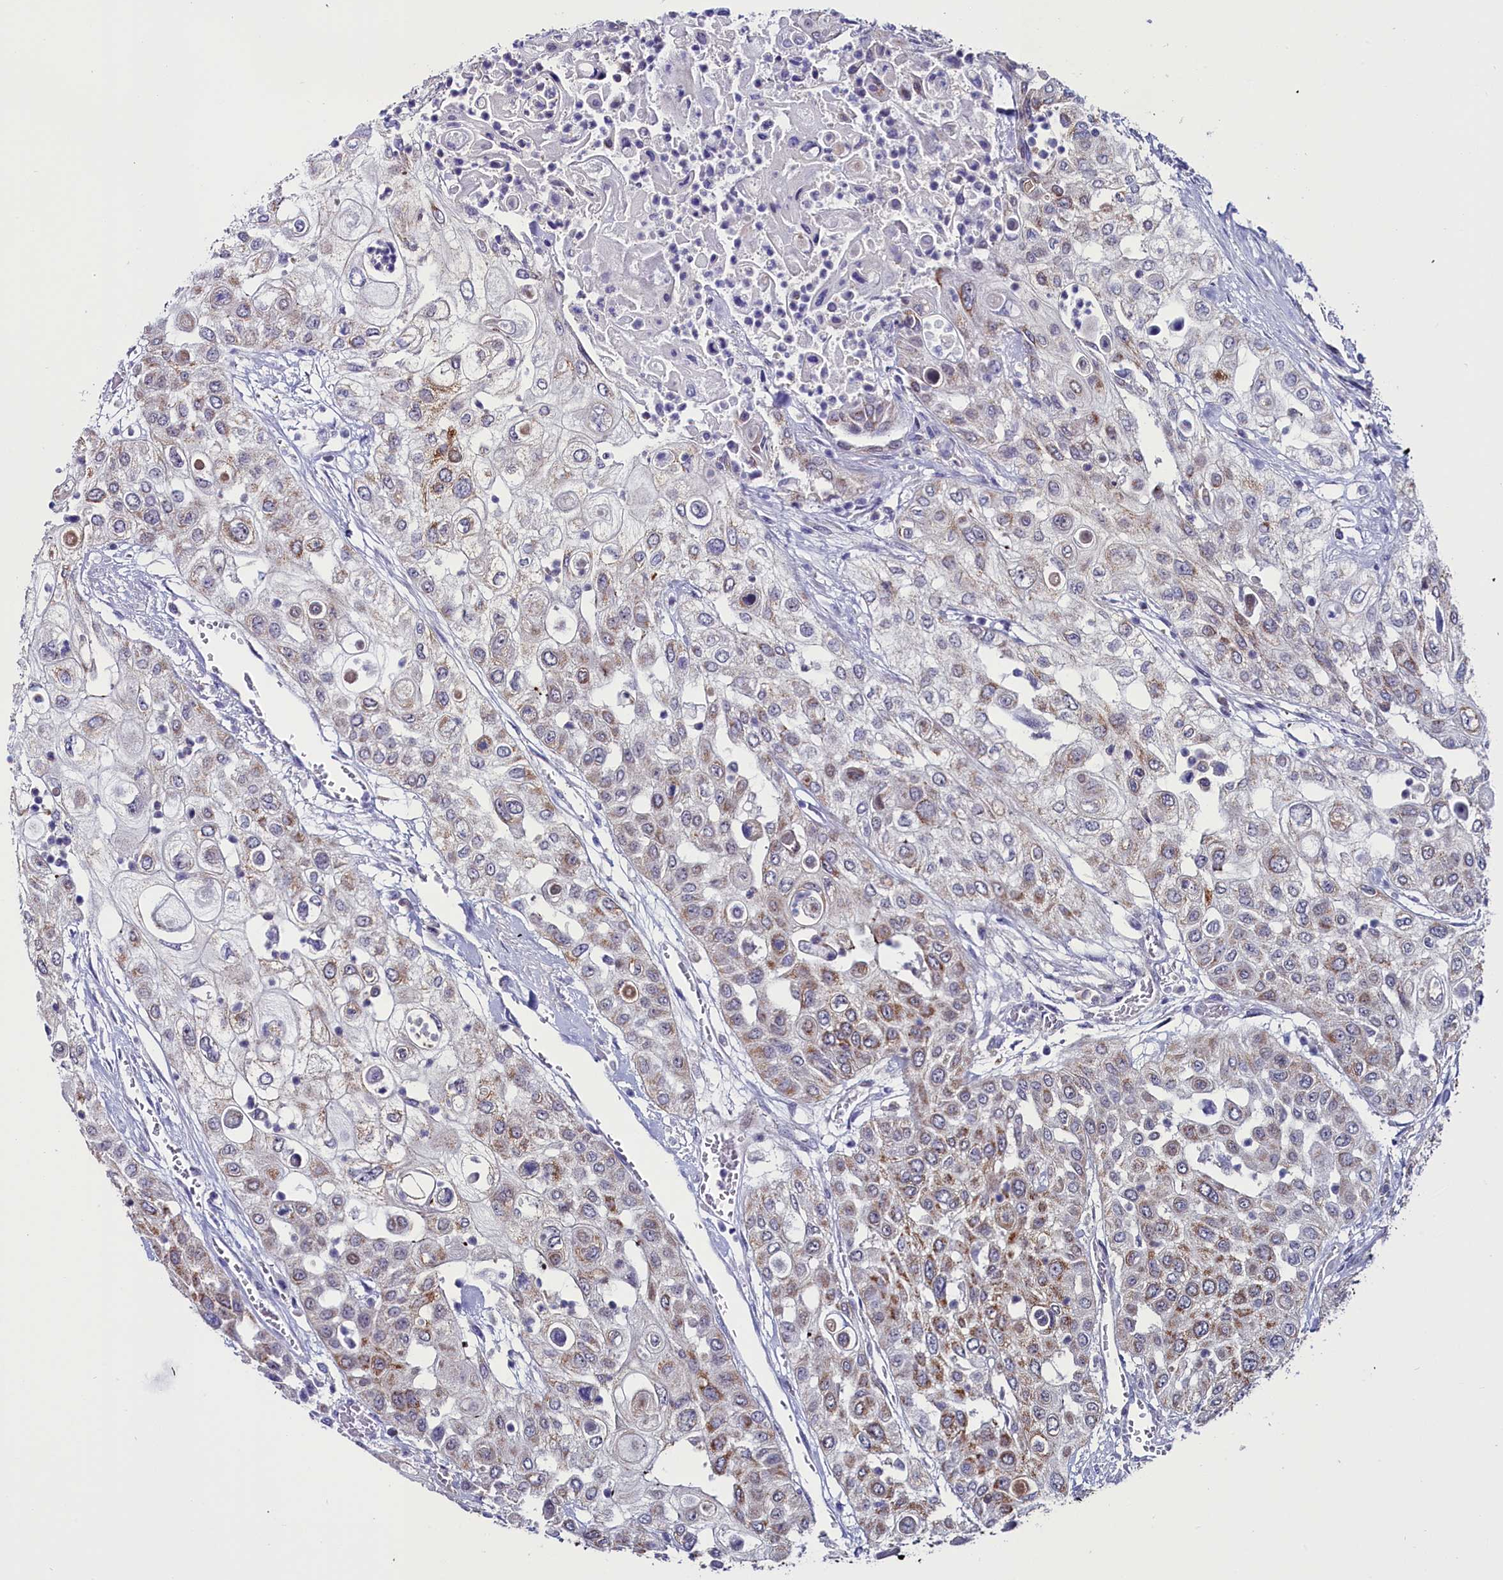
{"staining": {"intensity": "weak", "quantity": "25%-75%", "location": "cytoplasmic/membranous"}, "tissue": "urothelial cancer", "cell_type": "Tumor cells", "image_type": "cancer", "snomed": [{"axis": "morphology", "description": "Urothelial carcinoma, High grade"}, {"axis": "topography", "description": "Urinary bladder"}], "caption": "Urothelial carcinoma (high-grade) stained with DAB immunohistochemistry displays low levels of weak cytoplasmic/membranous staining in approximately 25%-75% of tumor cells.", "gene": "CIAPIN1", "patient": {"sex": "female", "age": 79}}